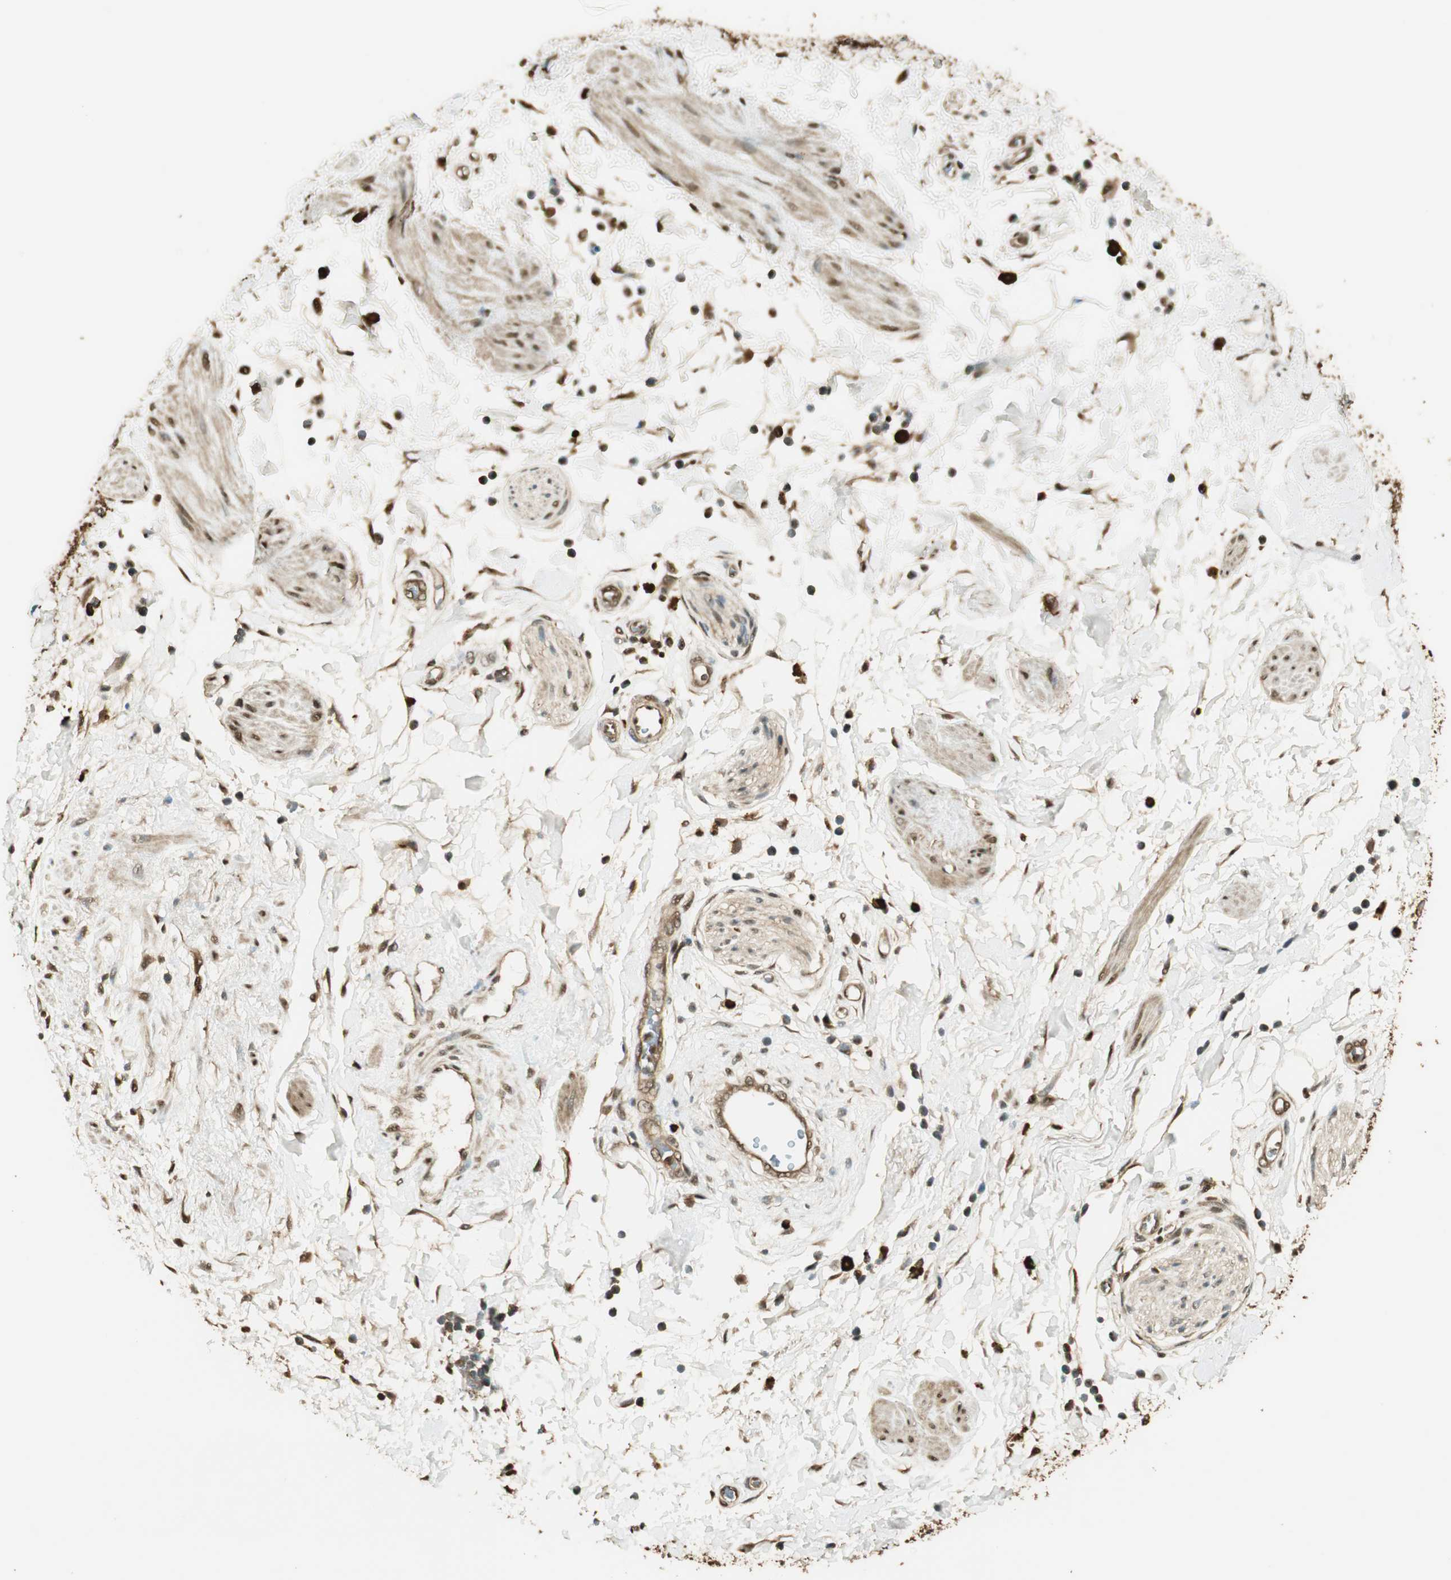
{"staining": {"intensity": "moderate", "quantity": ">75%", "location": "cytoplasmic/membranous,nuclear"}, "tissue": "adipose tissue", "cell_type": "Adipocytes", "image_type": "normal", "snomed": [{"axis": "morphology", "description": "Normal tissue, NOS"}, {"axis": "topography", "description": "Soft tissue"}, {"axis": "topography", "description": "Peripheral nerve tissue"}], "caption": "IHC staining of normal adipose tissue, which demonstrates medium levels of moderate cytoplasmic/membranous,nuclear expression in approximately >75% of adipocytes indicating moderate cytoplasmic/membranous,nuclear protein positivity. The staining was performed using DAB (3,3'-diaminobenzidine) (brown) for protein detection and nuclei were counterstained in hematoxylin (blue).", "gene": "ENSG00000268870", "patient": {"sex": "female", "age": 71}}